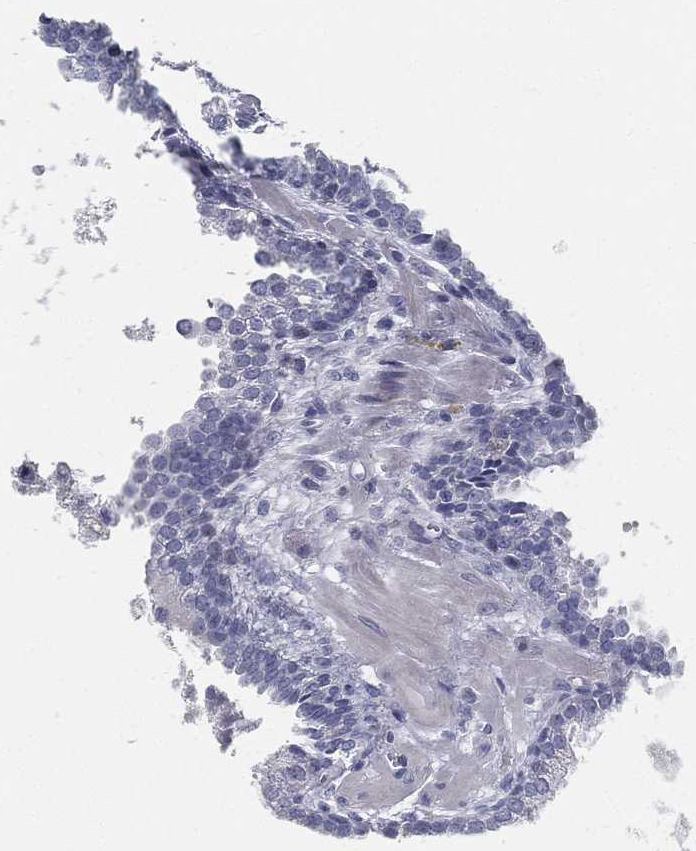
{"staining": {"intensity": "negative", "quantity": "none", "location": "none"}, "tissue": "prostate cancer", "cell_type": "Tumor cells", "image_type": "cancer", "snomed": [{"axis": "morphology", "description": "Adenocarcinoma, NOS"}, {"axis": "topography", "description": "Prostate"}], "caption": "Tumor cells are negative for brown protein staining in adenocarcinoma (prostate).", "gene": "SPPL2C", "patient": {"sex": "male", "age": 69}}